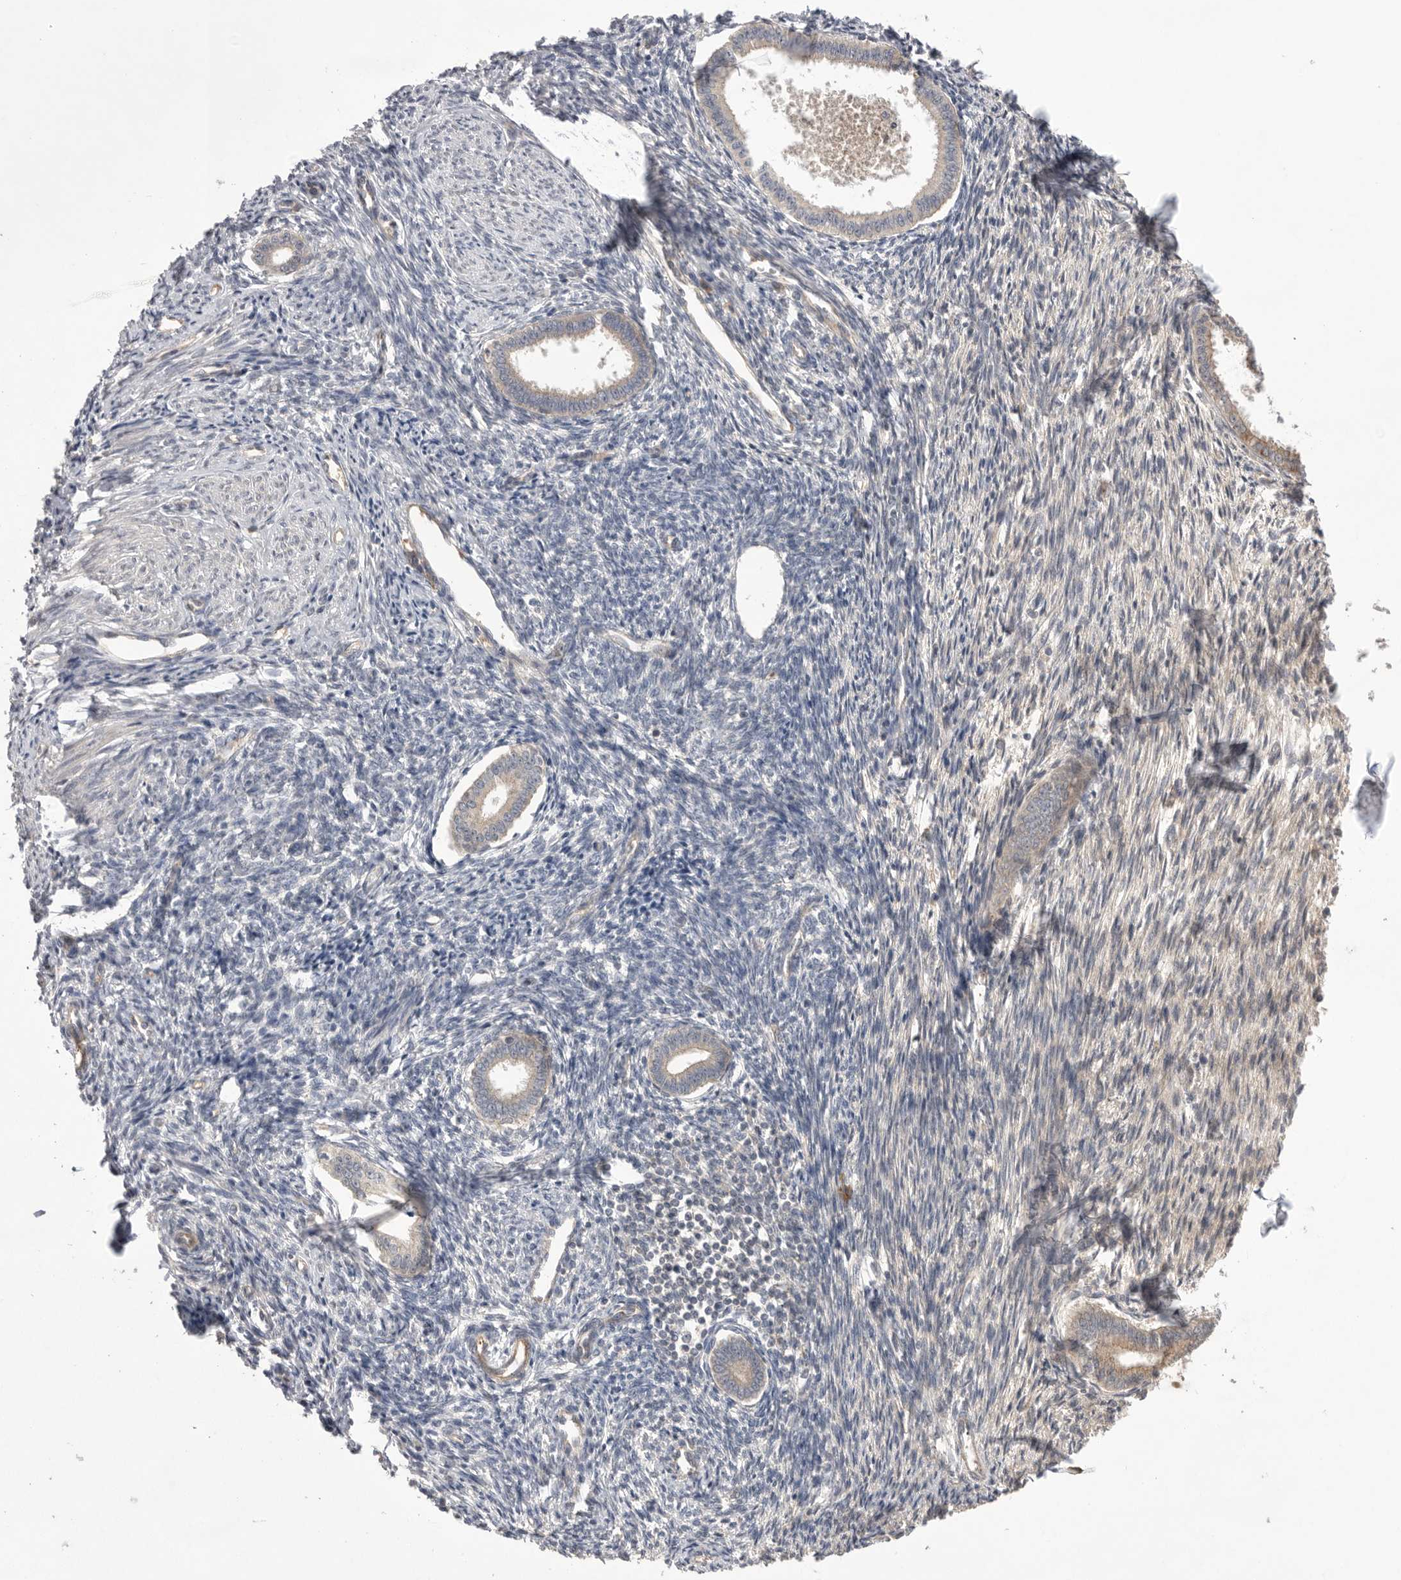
{"staining": {"intensity": "negative", "quantity": "none", "location": "none"}, "tissue": "endometrium", "cell_type": "Cells in endometrial stroma", "image_type": "normal", "snomed": [{"axis": "morphology", "description": "Normal tissue, NOS"}, {"axis": "topography", "description": "Endometrium"}], "caption": "DAB immunohistochemical staining of unremarkable endometrium demonstrates no significant expression in cells in endometrial stroma.", "gene": "NRCAM", "patient": {"sex": "female", "age": 56}}